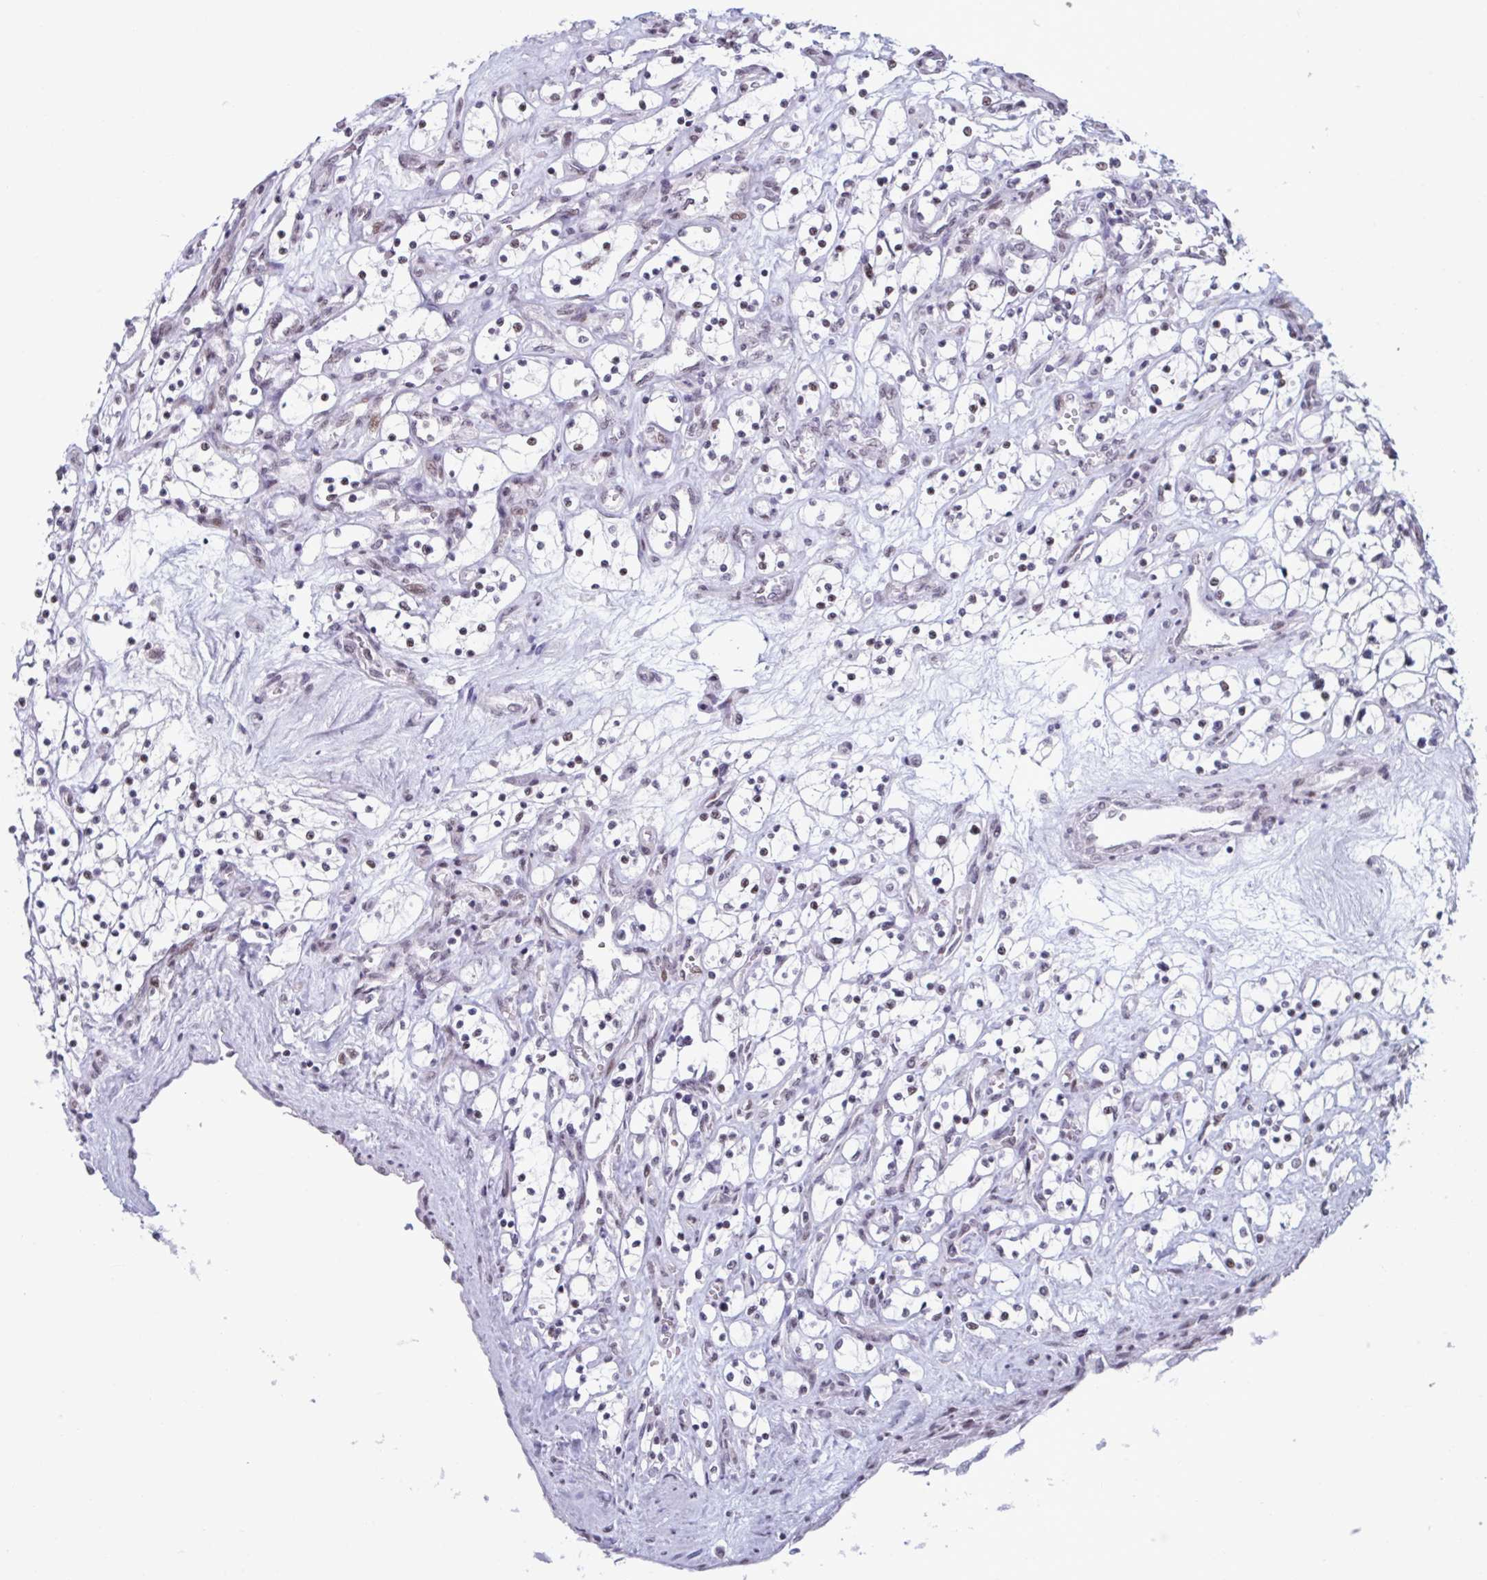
{"staining": {"intensity": "moderate", "quantity": "25%-75%", "location": "nuclear"}, "tissue": "renal cancer", "cell_type": "Tumor cells", "image_type": "cancer", "snomed": [{"axis": "morphology", "description": "Adenocarcinoma, NOS"}, {"axis": "topography", "description": "Kidney"}], "caption": "Brown immunohistochemical staining in human adenocarcinoma (renal) exhibits moderate nuclear staining in approximately 25%-75% of tumor cells.", "gene": "HSD17B6", "patient": {"sex": "female", "age": 69}}